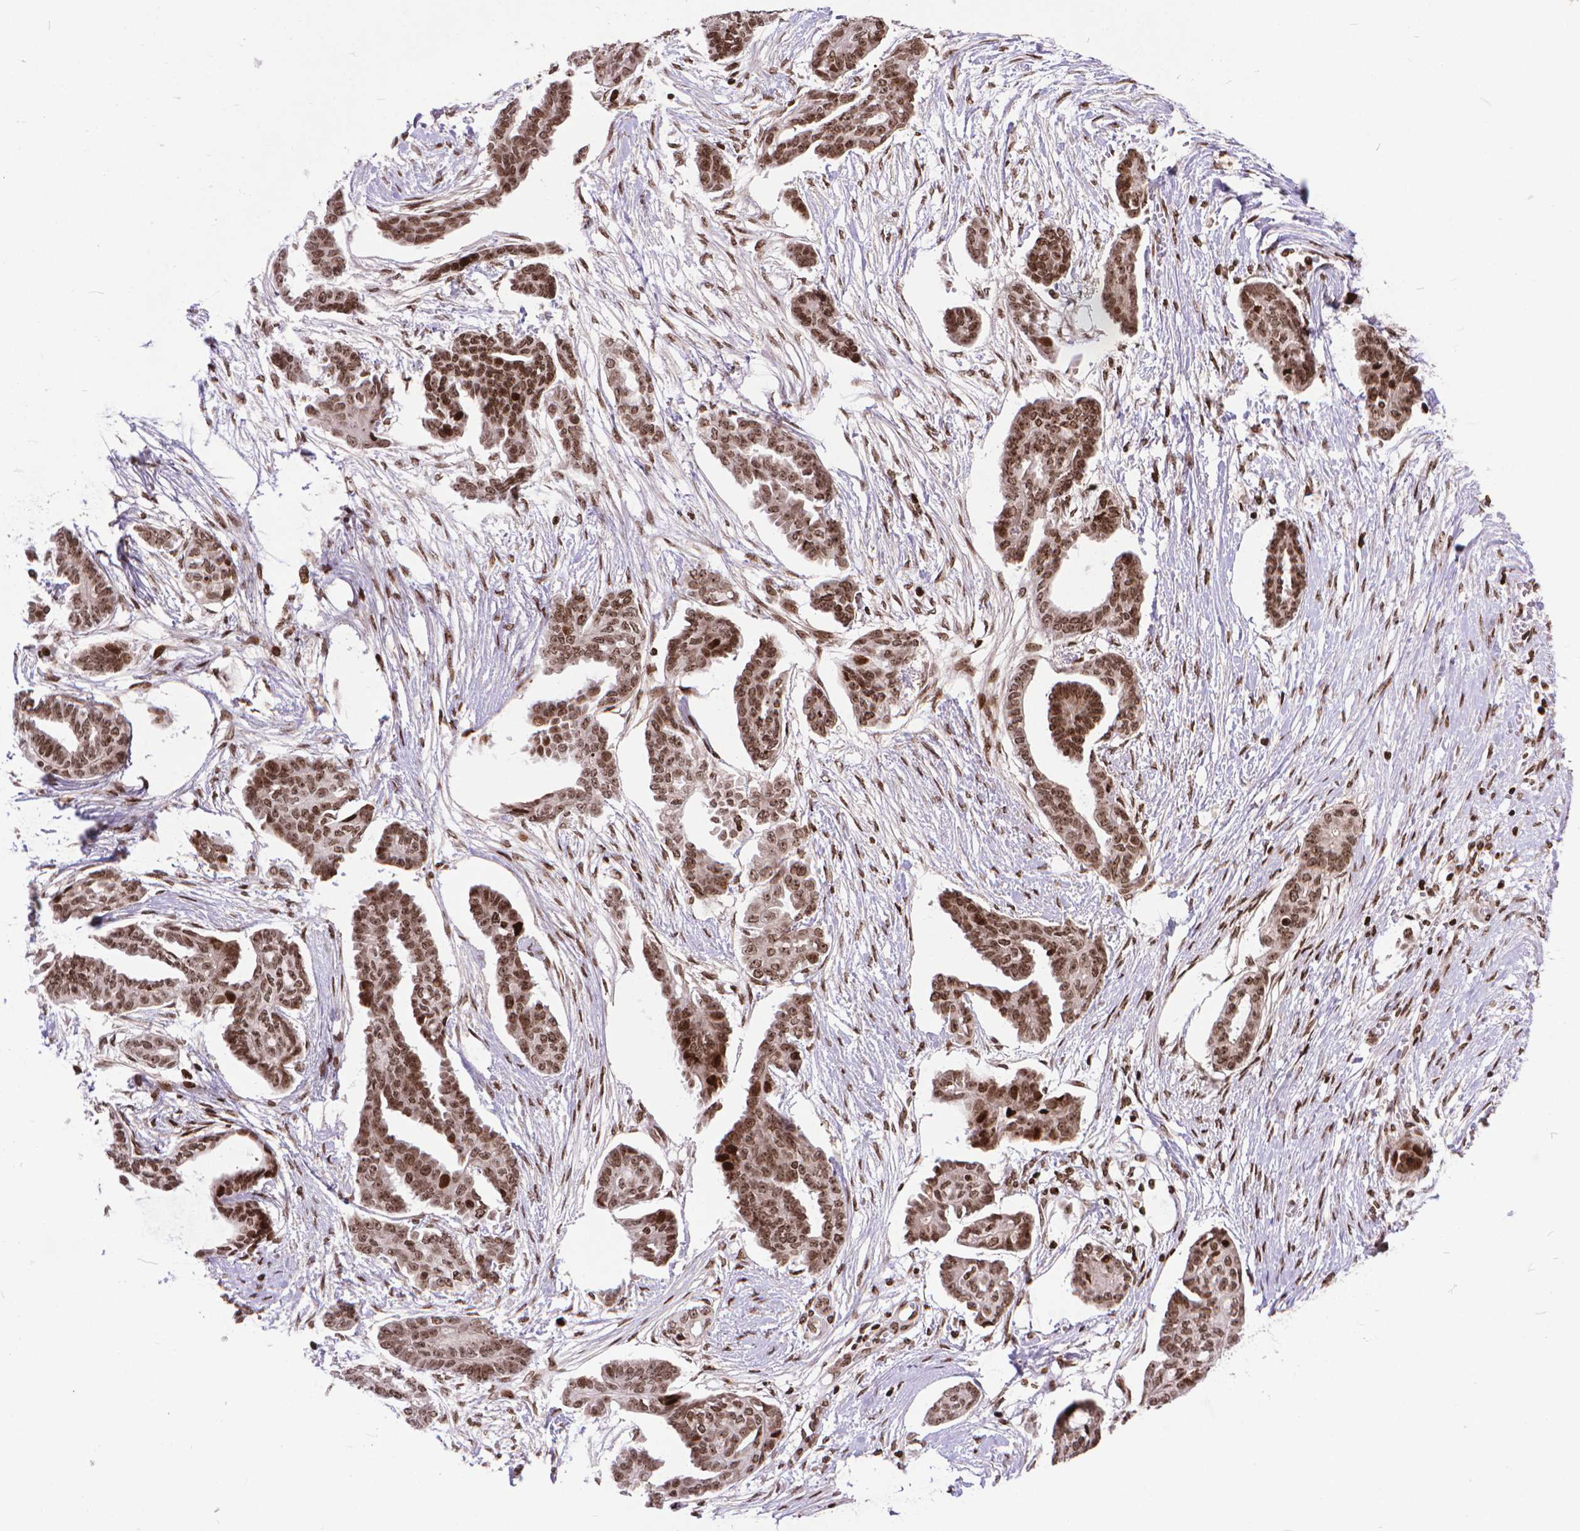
{"staining": {"intensity": "moderate", "quantity": ">75%", "location": "nuclear"}, "tissue": "ovarian cancer", "cell_type": "Tumor cells", "image_type": "cancer", "snomed": [{"axis": "morphology", "description": "Cystadenocarcinoma, serous, NOS"}, {"axis": "topography", "description": "Ovary"}], "caption": "Immunohistochemical staining of human ovarian cancer (serous cystadenocarcinoma) demonstrates medium levels of moderate nuclear protein expression in approximately >75% of tumor cells. (IHC, brightfield microscopy, high magnification).", "gene": "AMER1", "patient": {"sex": "female", "age": 71}}